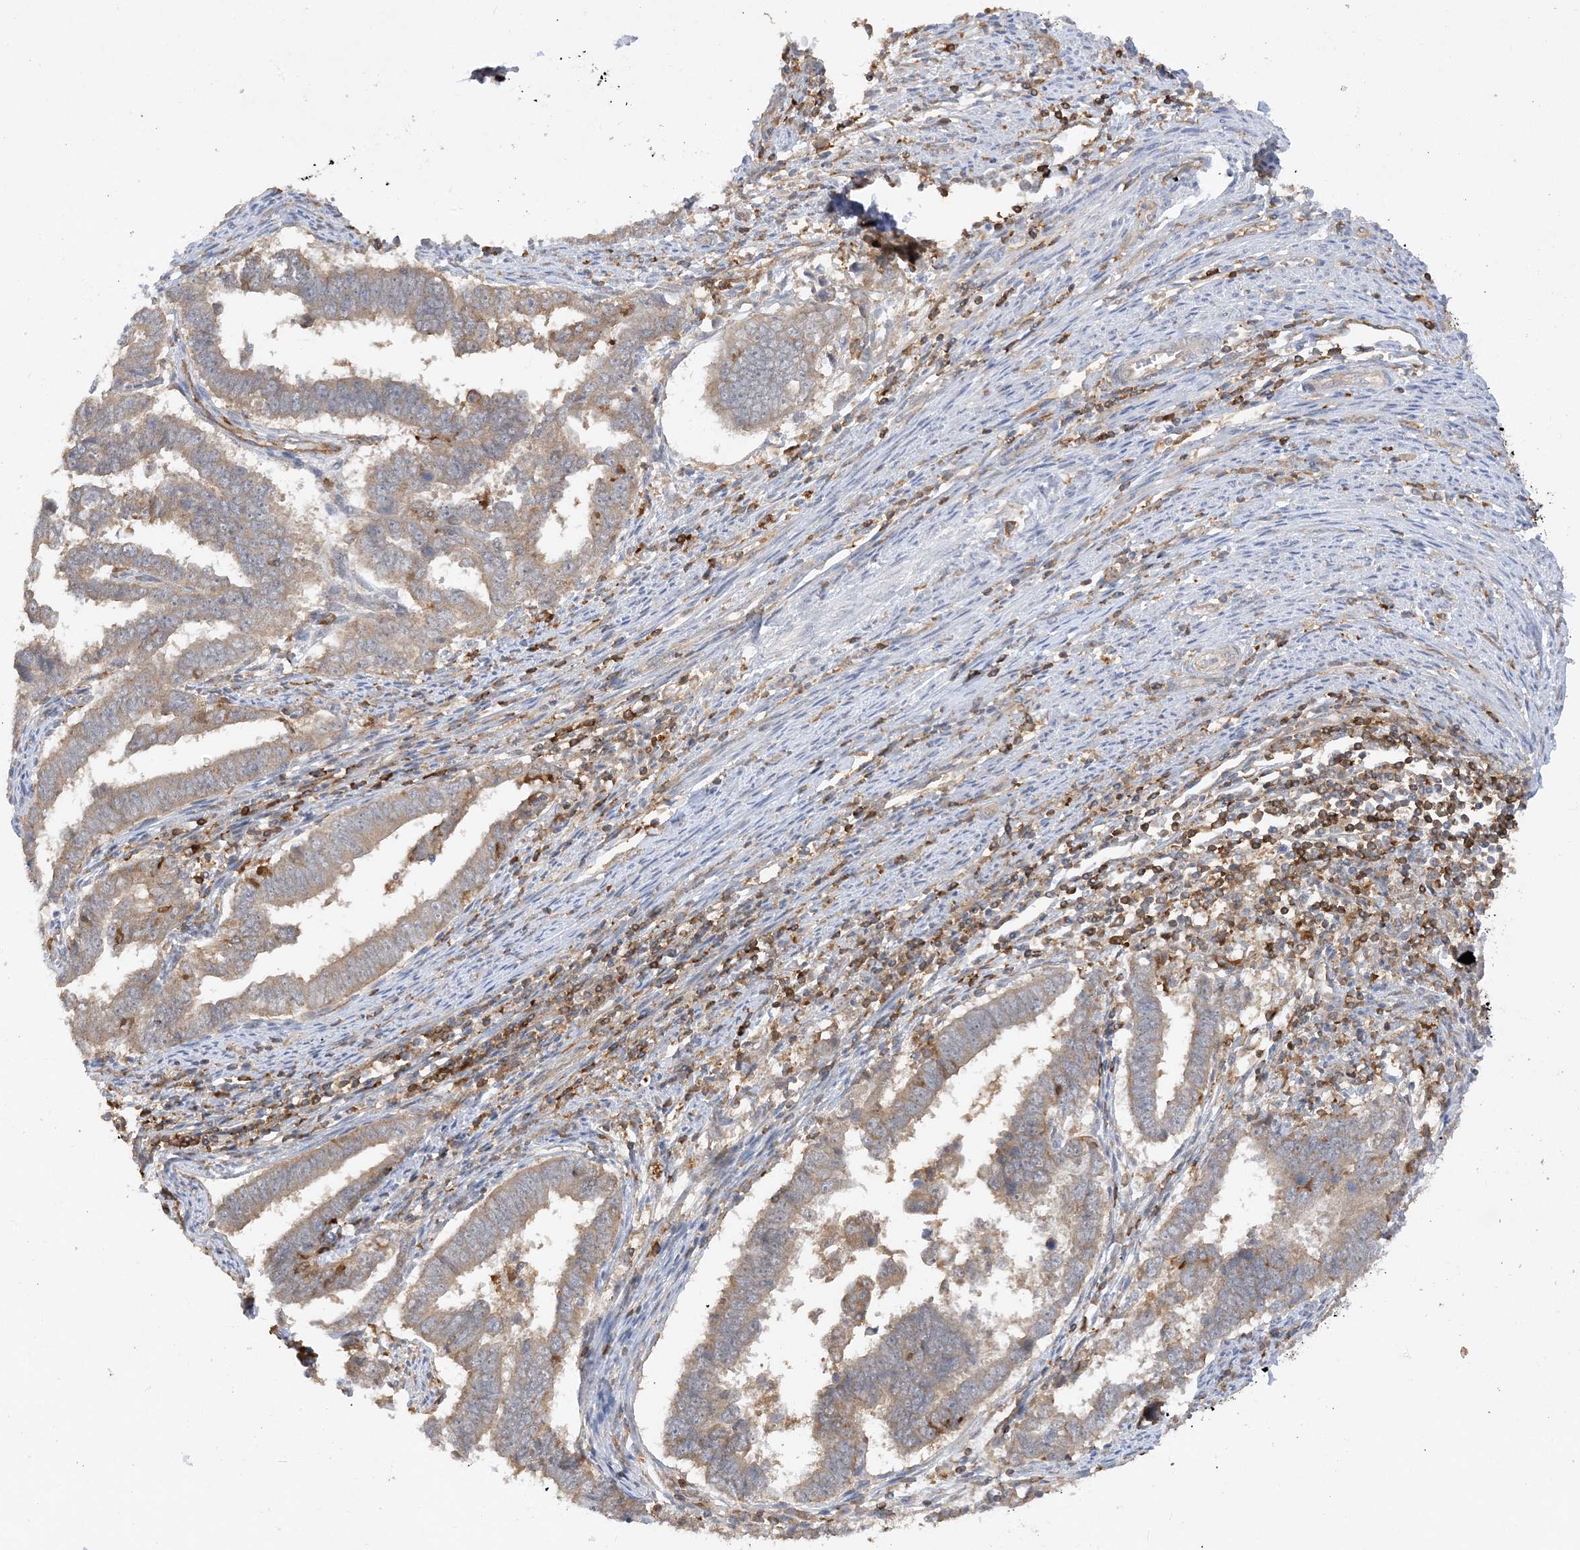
{"staining": {"intensity": "negative", "quantity": "none", "location": "none"}, "tissue": "endometrial cancer", "cell_type": "Tumor cells", "image_type": "cancer", "snomed": [{"axis": "morphology", "description": "Adenocarcinoma, NOS"}, {"axis": "topography", "description": "Endometrium"}], "caption": "A micrograph of endometrial cancer stained for a protein reveals no brown staining in tumor cells.", "gene": "PHACTR2", "patient": {"sex": "female", "age": 75}}